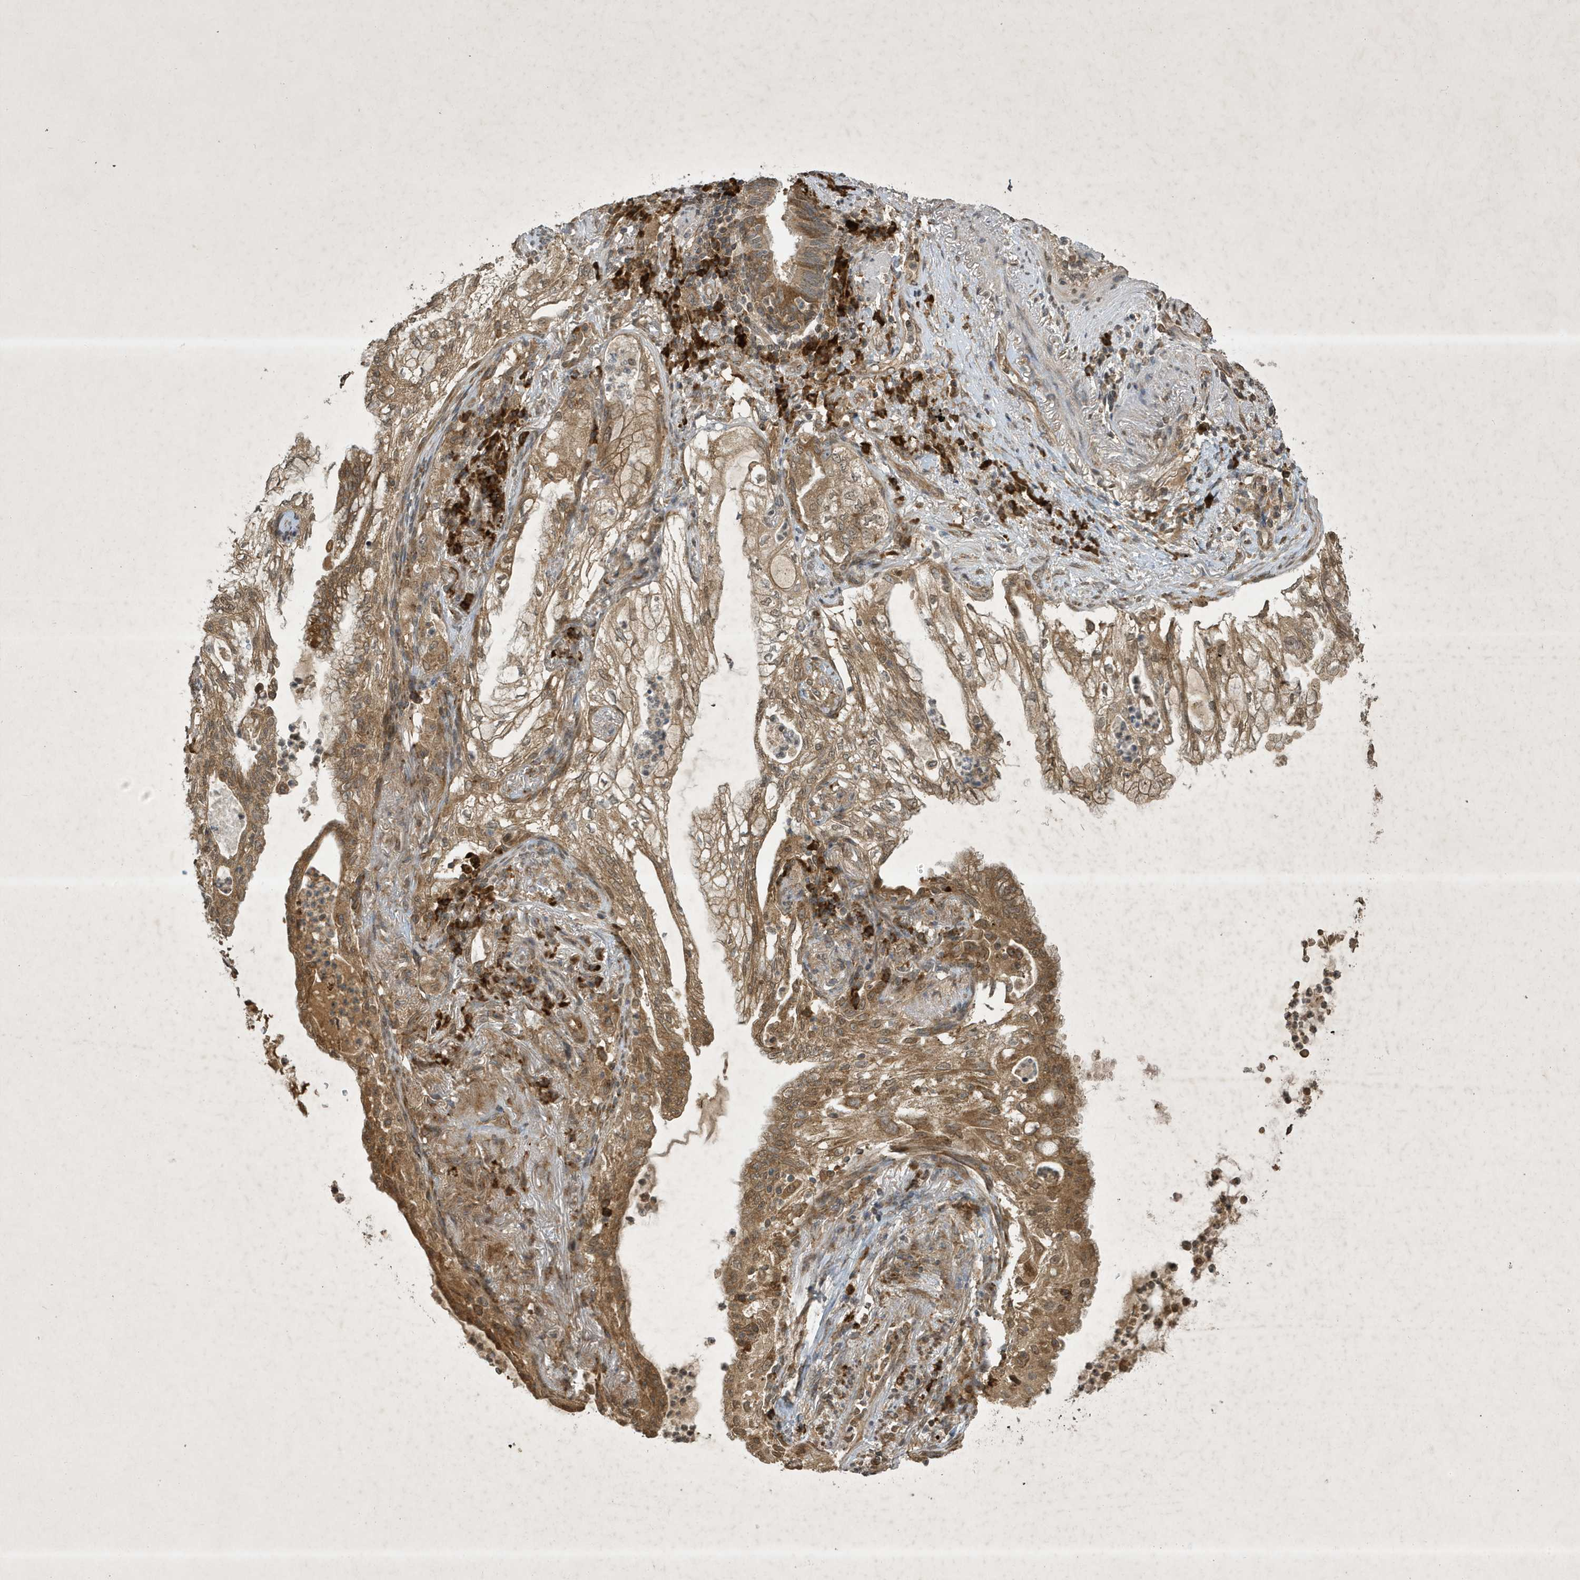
{"staining": {"intensity": "moderate", "quantity": ">75%", "location": "cytoplasmic/membranous"}, "tissue": "lung cancer", "cell_type": "Tumor cells", "image_type": "cancer", "snomed": [{"axis": "morphology", "description": "Adenocarcinoma, NOS"}, {"axis": "topography", "description": "Lung"}], "caption": "Protein expression by IHC exhibits moderate cytoplasmic/membranous positivity in approximately >75% of tumor cells in adenocarcinoma (lung).", "gene": "STX10", "patient": {"sex": "female", "age": 70}}